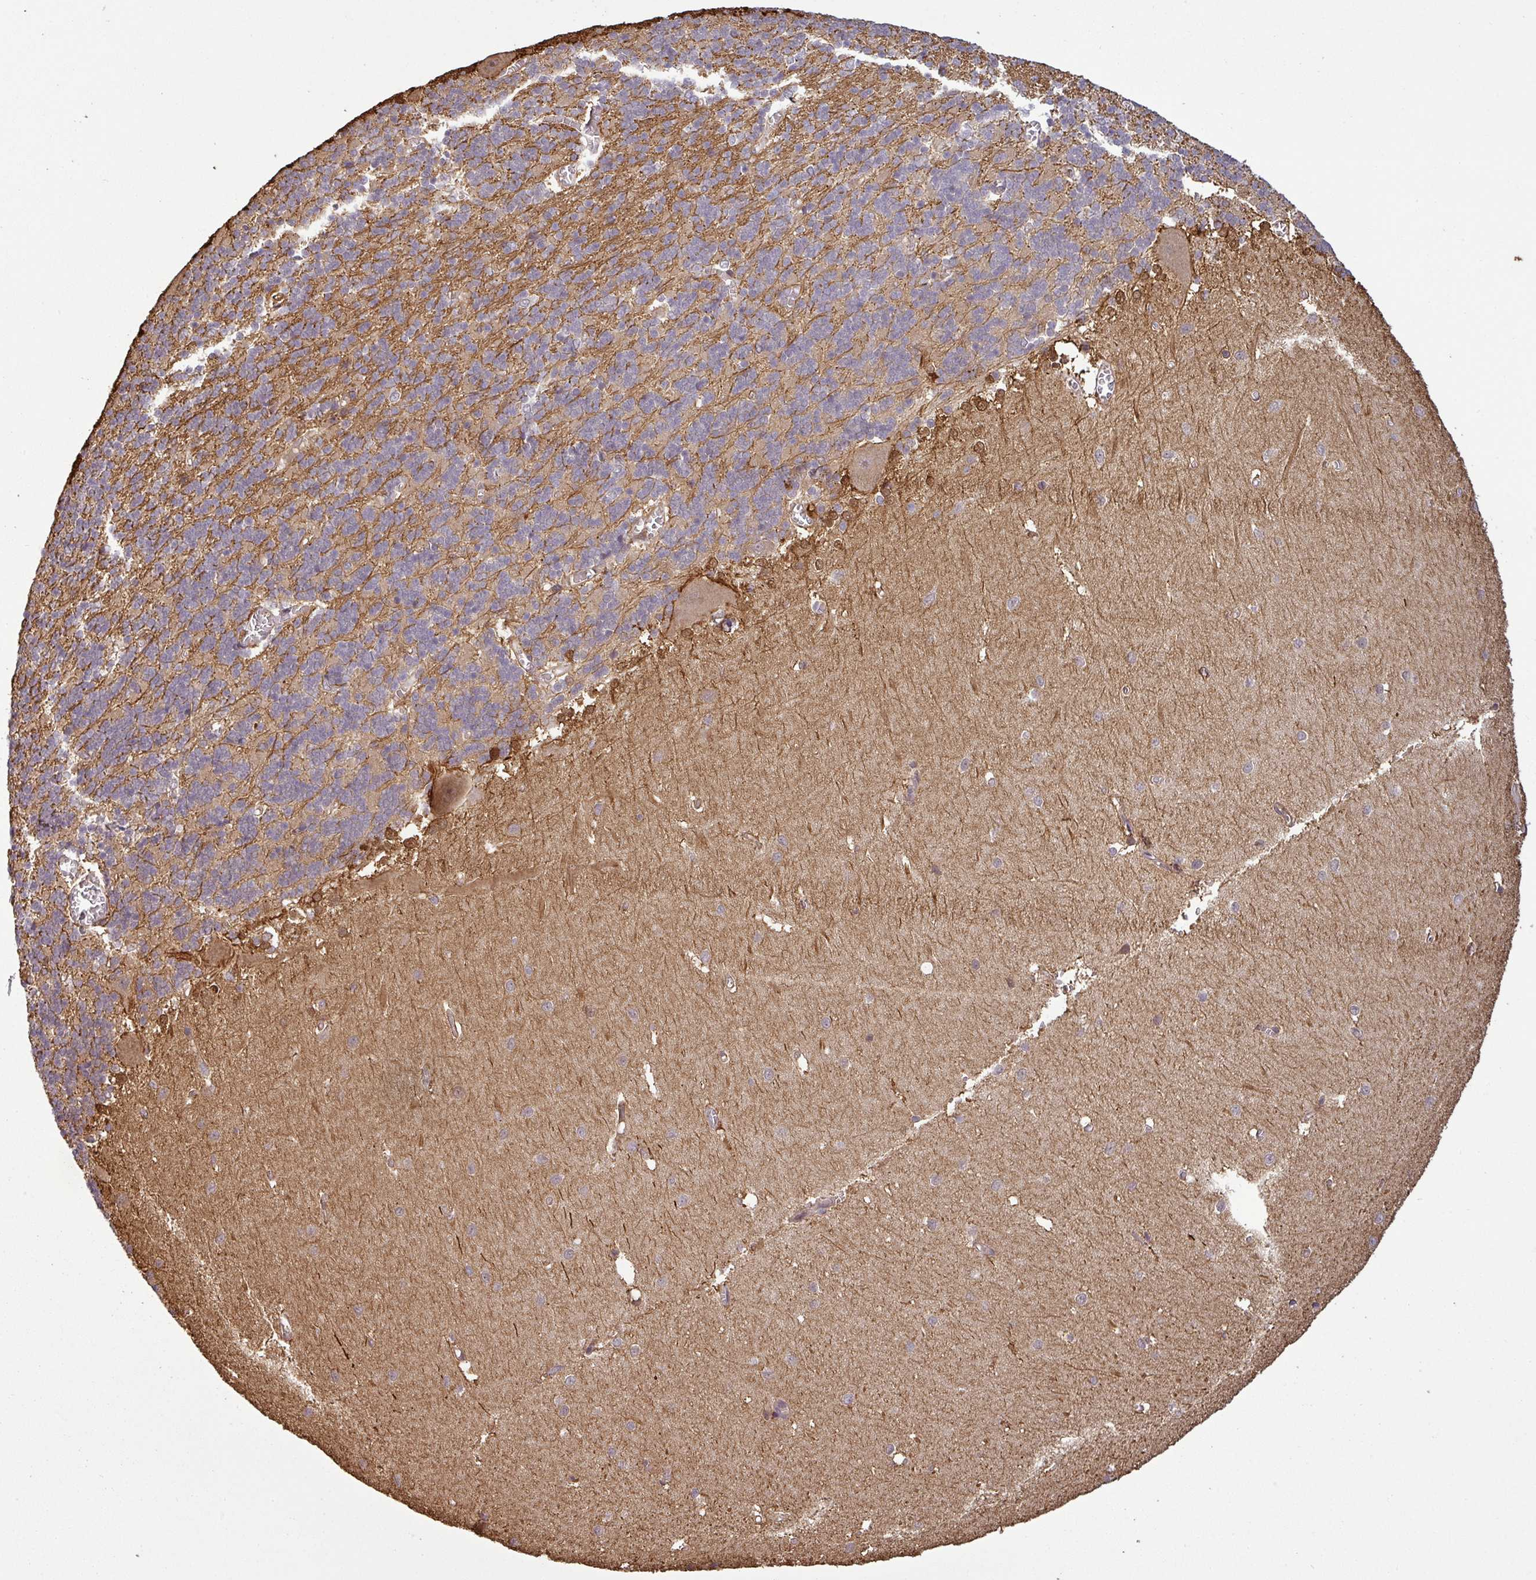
{"staining": {"intensity": "negative", "quantity": "none", "location": "none"}, "tissue": "cerebellum", "cell_type": "Cells in granular layer", "image_type": "normal", "snomed": [{"axis": "morphology", "description": "Normal tissue, NOS"}, {"axis": "topography", "description": "Cerebellum"}], "caption": "The immunohistochemistry image has no significant expression in cells in granular layer of cerebellum.", "gene": "MAP3K6", "patient": {"sex": "male", "age": 37}}